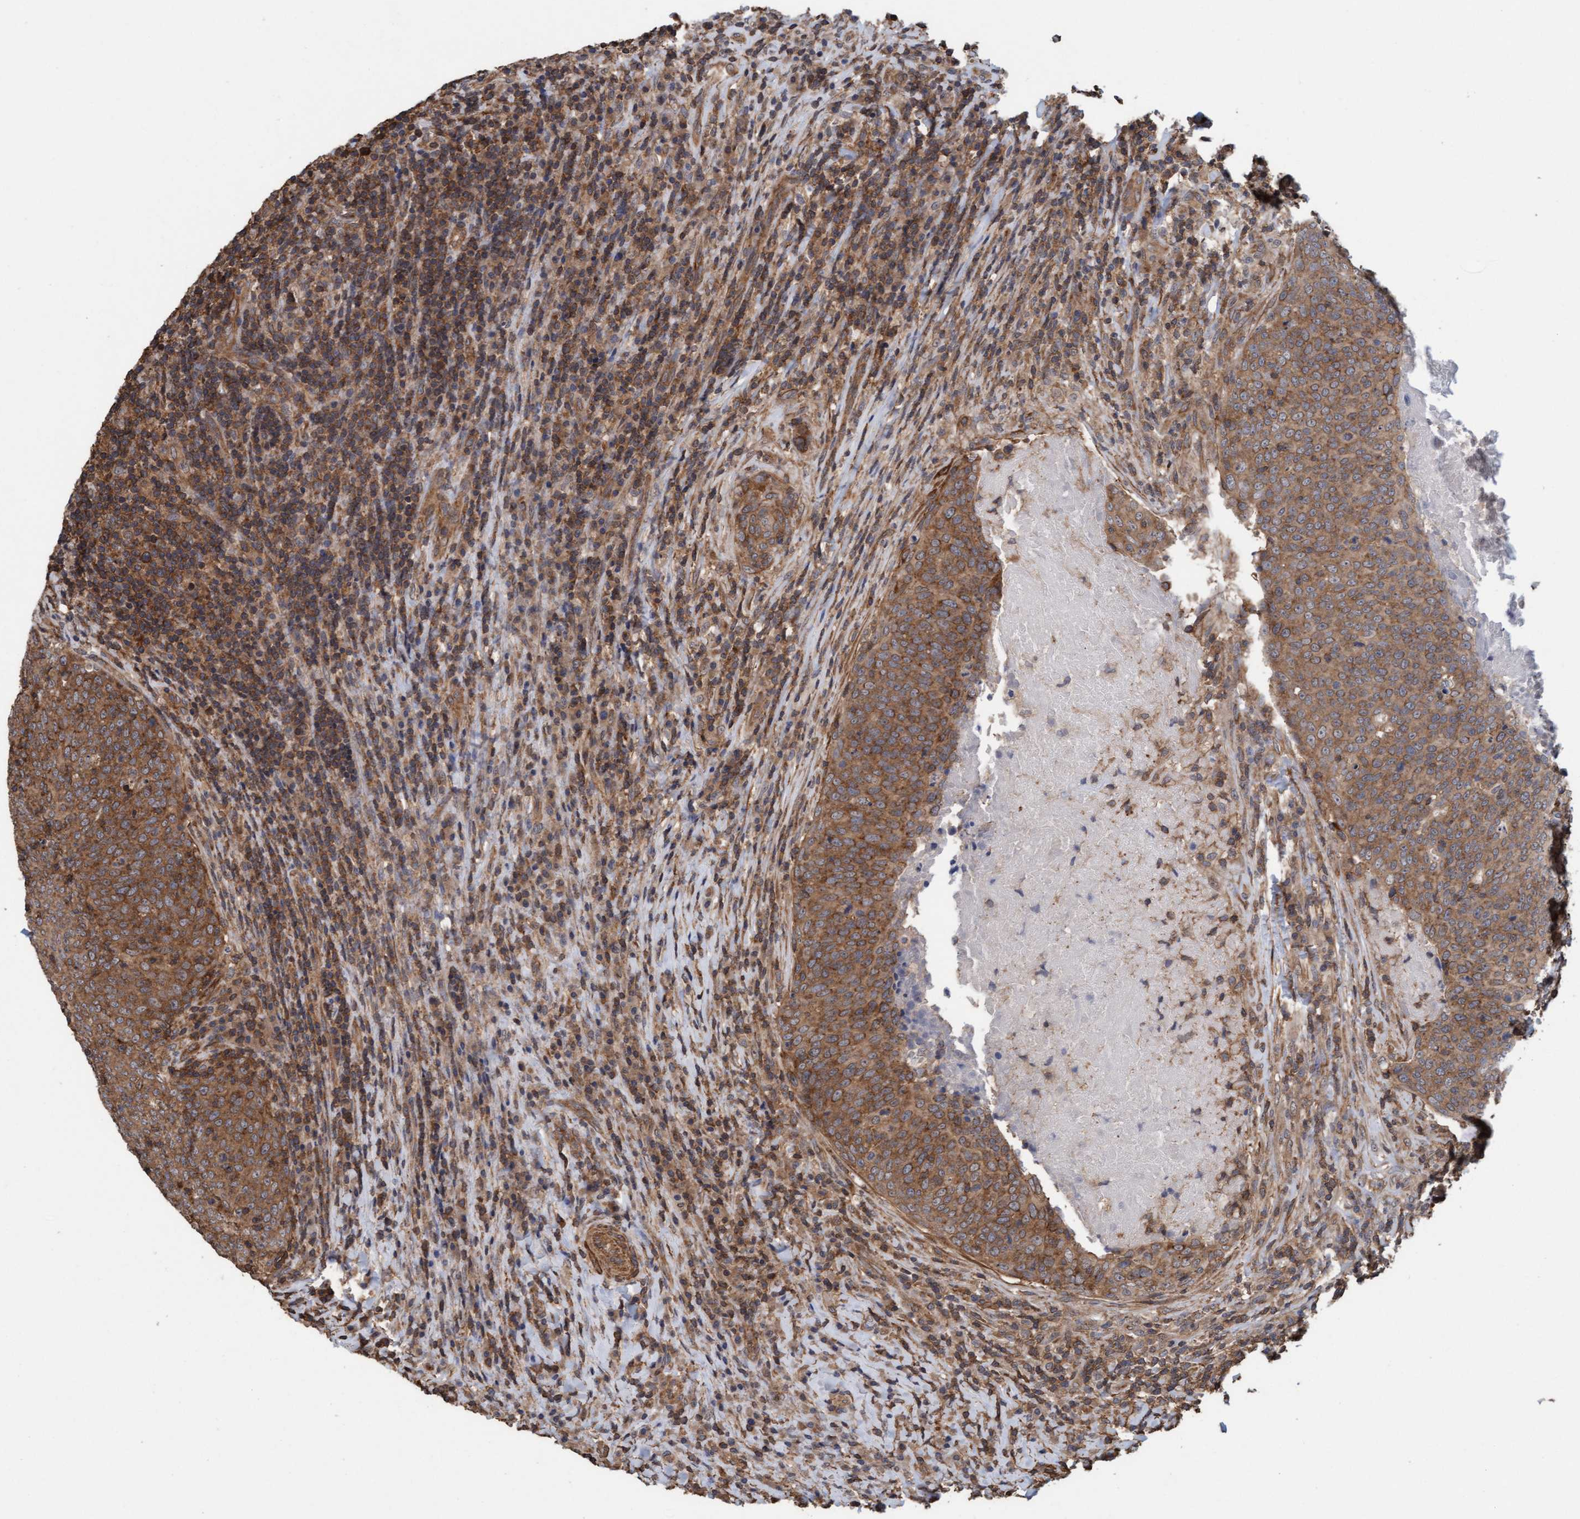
{"staining": {"intensity": "moderate", "quantity": ">75%", "location": "cytoplasmic/membranous"}, "tissue": "head and neck cancer", "cell_type": "Tumor cells", "image_type": "cancer", "snomed": [{"axis": "morphology", "description": "Squamous cell carcinoma, NOS"}, {"axis": "morphology", "description": "Squamous cell carcinoma, metastatic, NOS"}, {"axis": "topography", "description": "Lymph node"}, {"axis": "topography", "description": "Head-Neck"}], "caption": "Immunohistochemistry histopathology image of head and neck cancer stained for a protein (brown), which exhibits medium levels of moderate cytoplasmic/membranous positivity in approximately >75% of tumor cells.", "gene": "FXR2", "patient": {"sex": "male", "age": 62}}